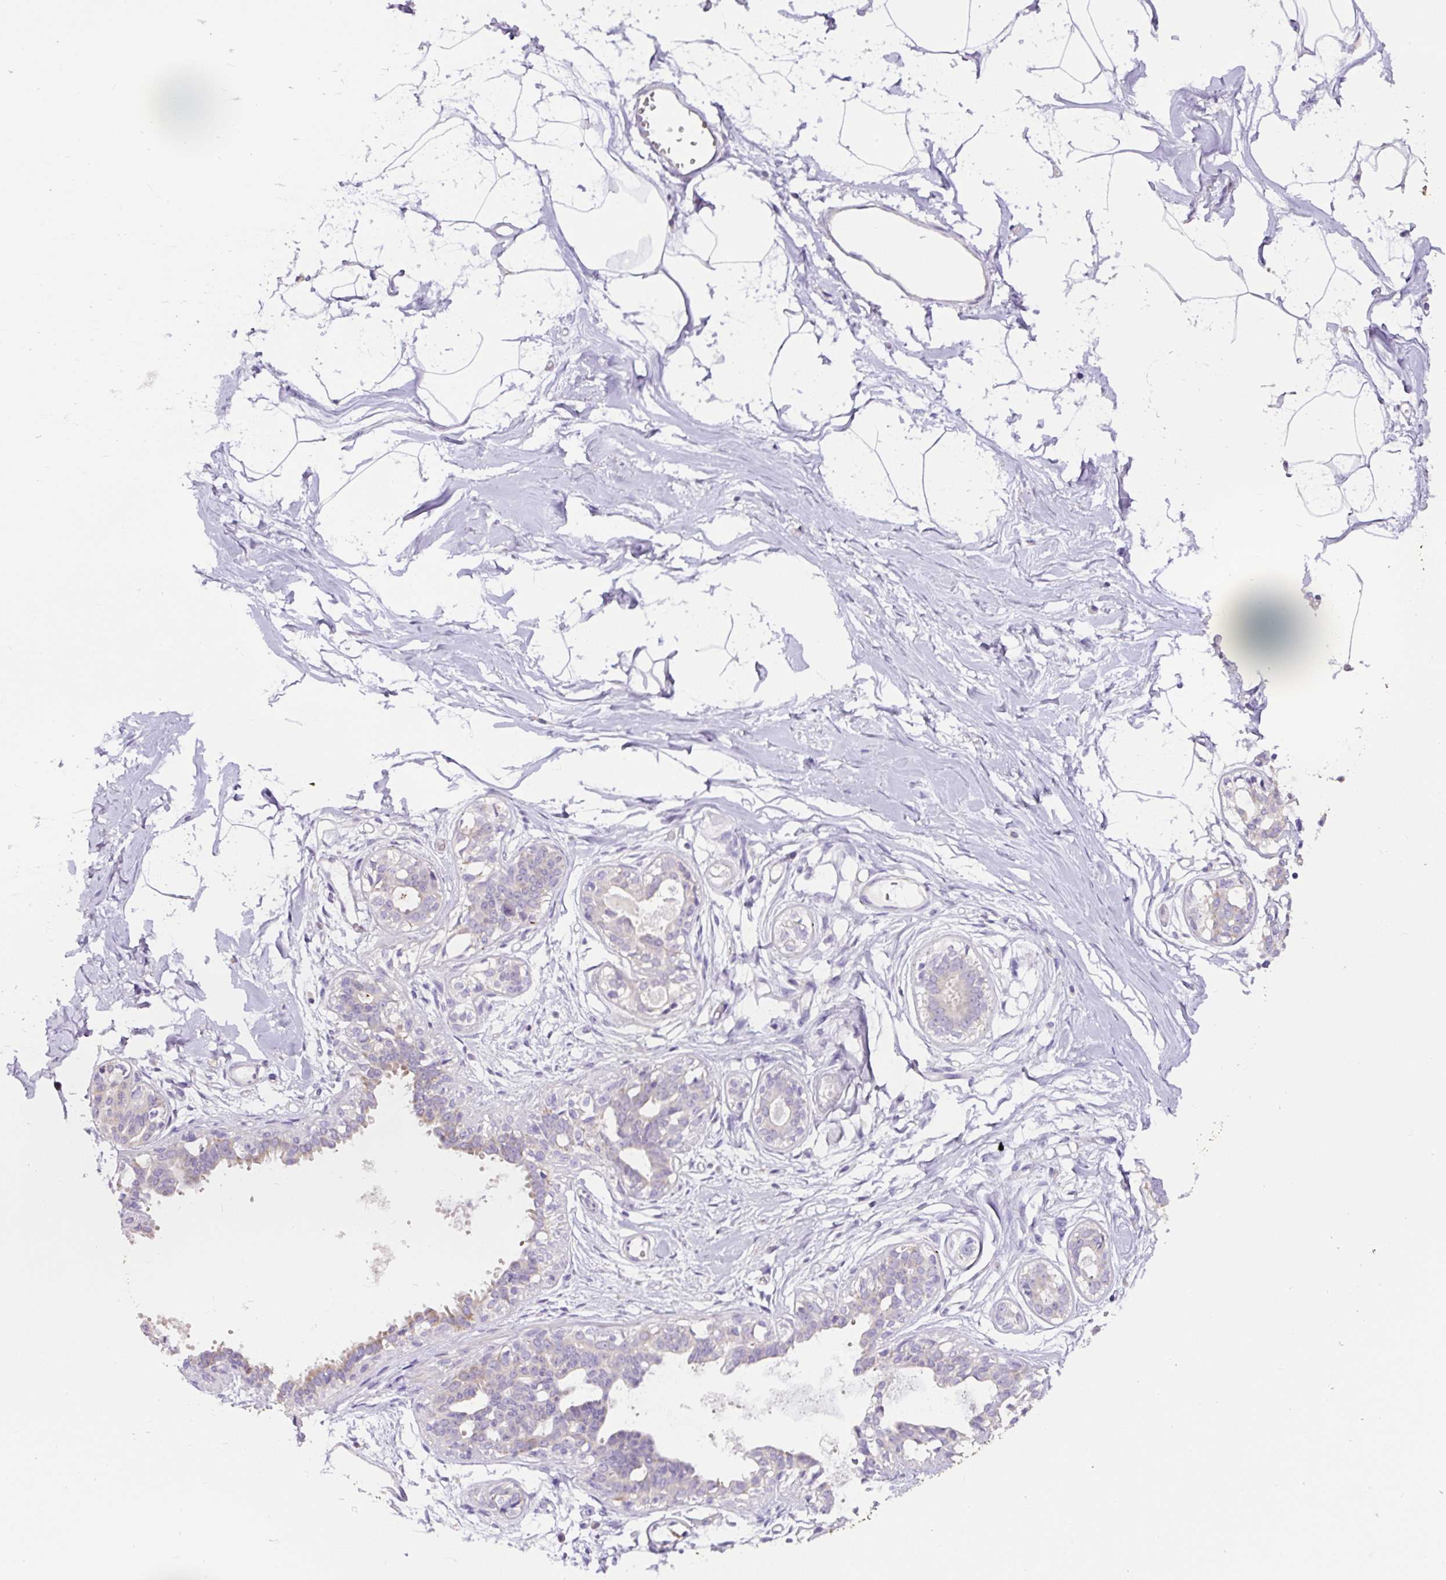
{"staining": {"intensity": "negative", "quantity": "none", "location": "none"}, "tissue": "breast", "cell_type": "Adipocytes", "image_type": "normal", "snomed": [{"axis": "morphology", "description": "Normal tissue, NOS"}, {"axis": "topography", "description": "Breast"}], "caption": "Adipocytes show no significant expression in benign breast. (DAB immunohistochemistry (IHC), high magnification).", "gene": "HPS4", "patient": {"sex": "female", "age": 45}}